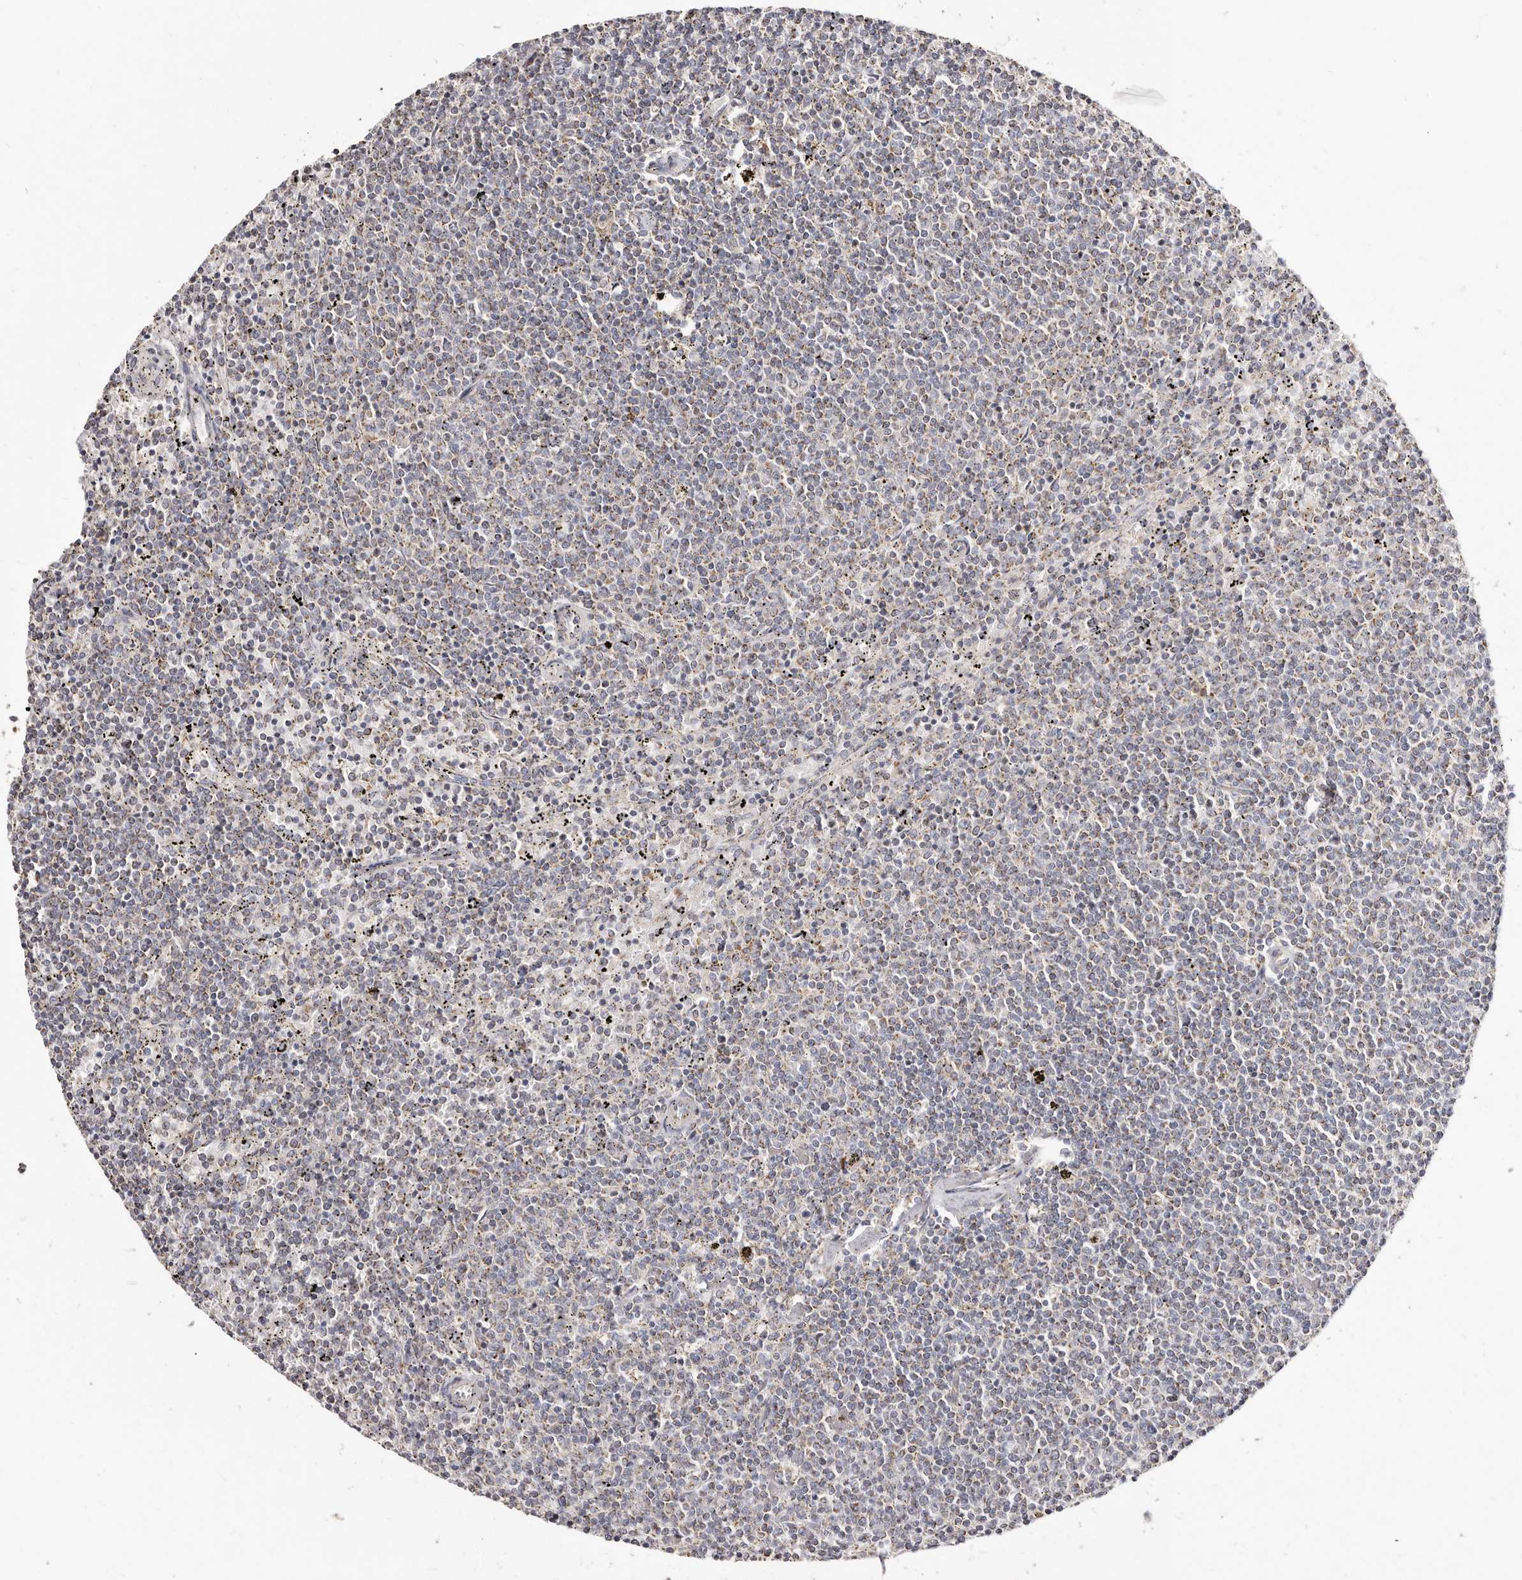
{"staining": {"intensity": "weak", "quantity": "<25%", "location": "cytoplasmic/membranous"}, "tissue": "lymphoma", "cell_type": "Tumor cells", "image_type": "cancer", "snomed": [{"axis": "morphology", "description": "Malignant lymphoma, non-Hodgkin's type, Low grade"}, {"axis": "topography", "description": "Spleen"}], "caption": "Tumor cells are negative for brown protein staining in malignant lymphoma, non-Hodgkin's type (low-grade). Brightfield microscopy of immunohistochemistry stained with DAB (3,3'-diaminobenzidine) (brown) and hematoxylin (blue), captured at high magnification.", "gene": "BAIAP2L1", "patient": {"sex": "female", "age": 50}}